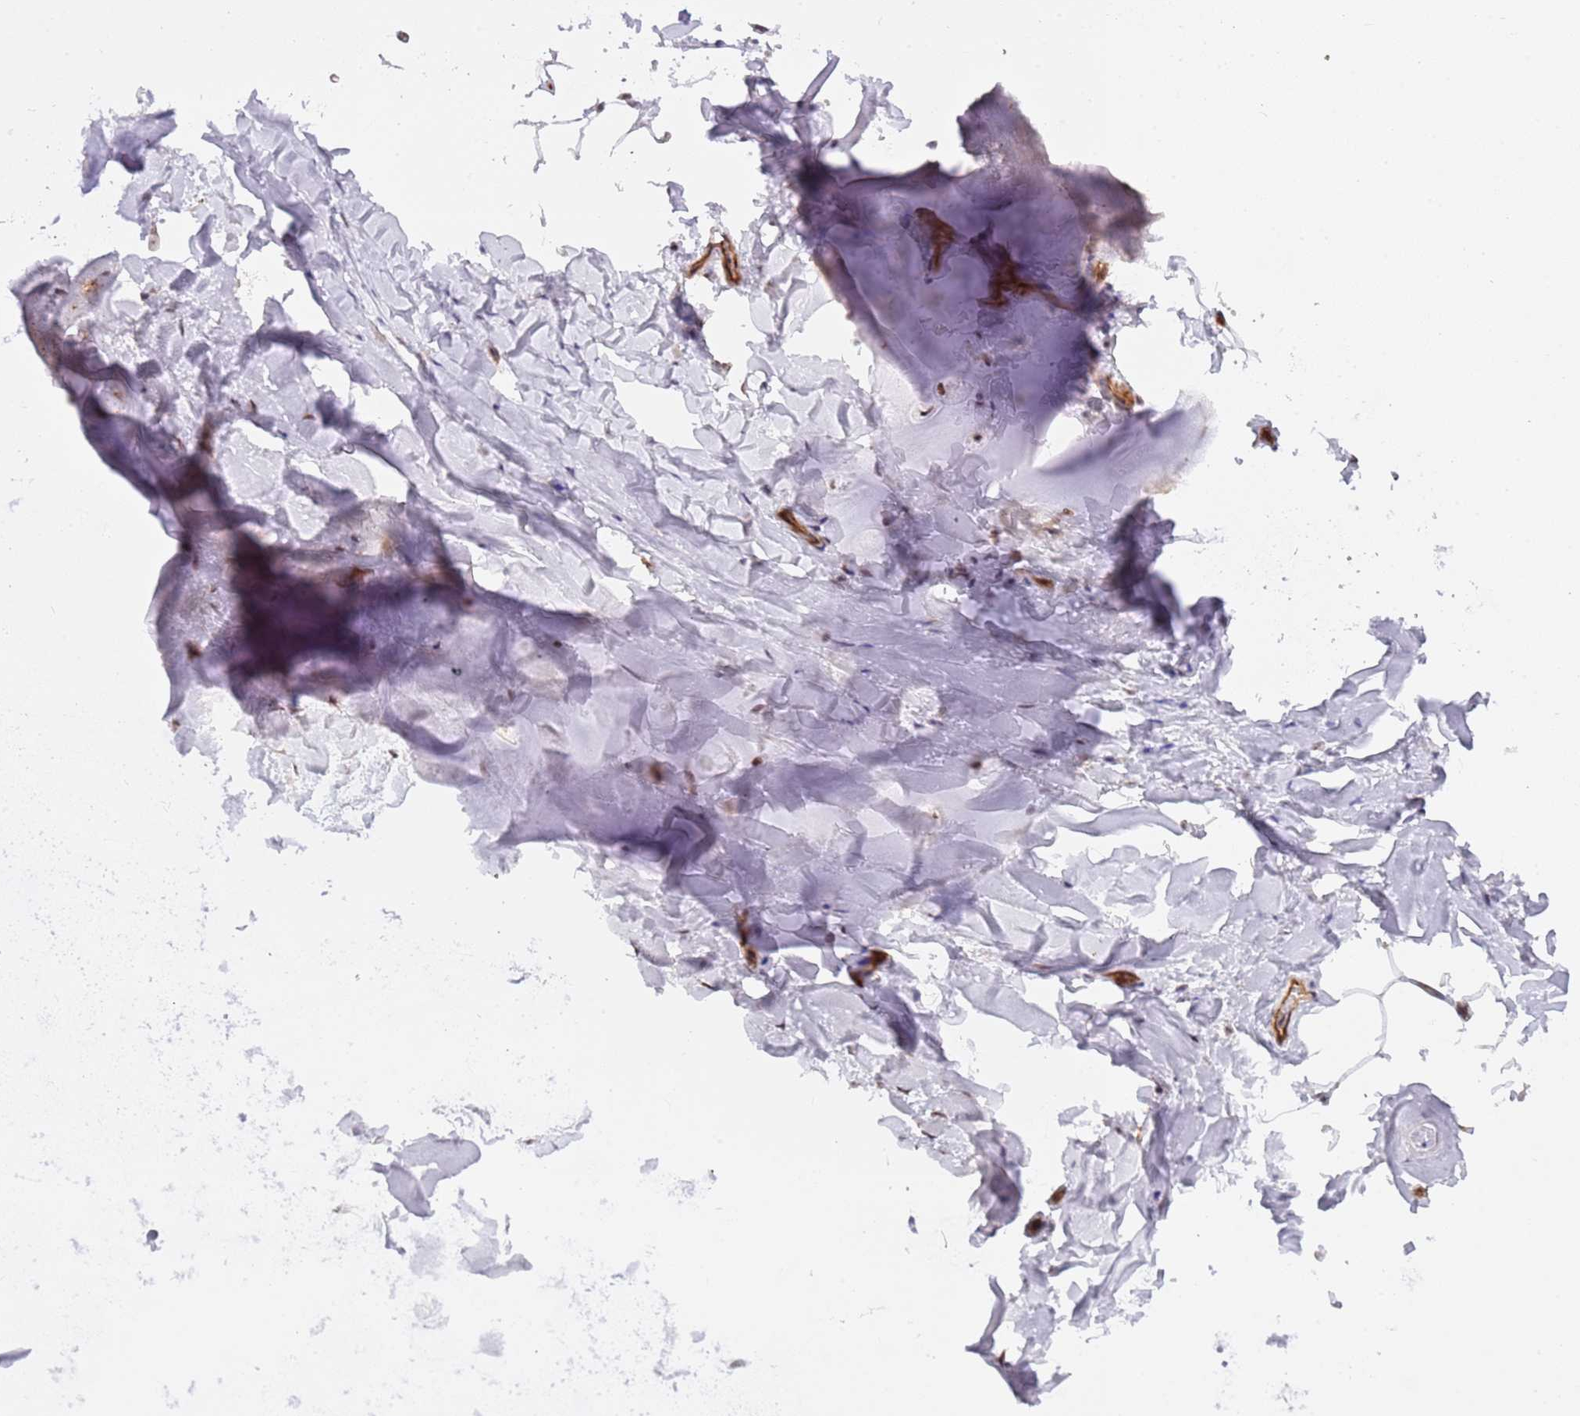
{"staining": {"intensity": "moderate", "quantity": ">75%", "location": "nuclear"}, "tissue": "soft tissue", "cell_type": "Fibroblasts", "image_type": "normal", "snomed": [{"axis": "morphology", "description": "Normal tissue, NOS"}, {"axis": "topography", "description": "Lymph node"}, {"axis": "topography", "description": "Cartilage tissue"}, {"axis": "topography", "description": "Bronchus"}], "caption": "About >75% of fibroblasts in normal human soft tissue show moderate nuclear protein expression as visualized by brown immunohistochemical staining.", "gene": "LRMDA", "patient": {"sex": "male", "age": 63}}